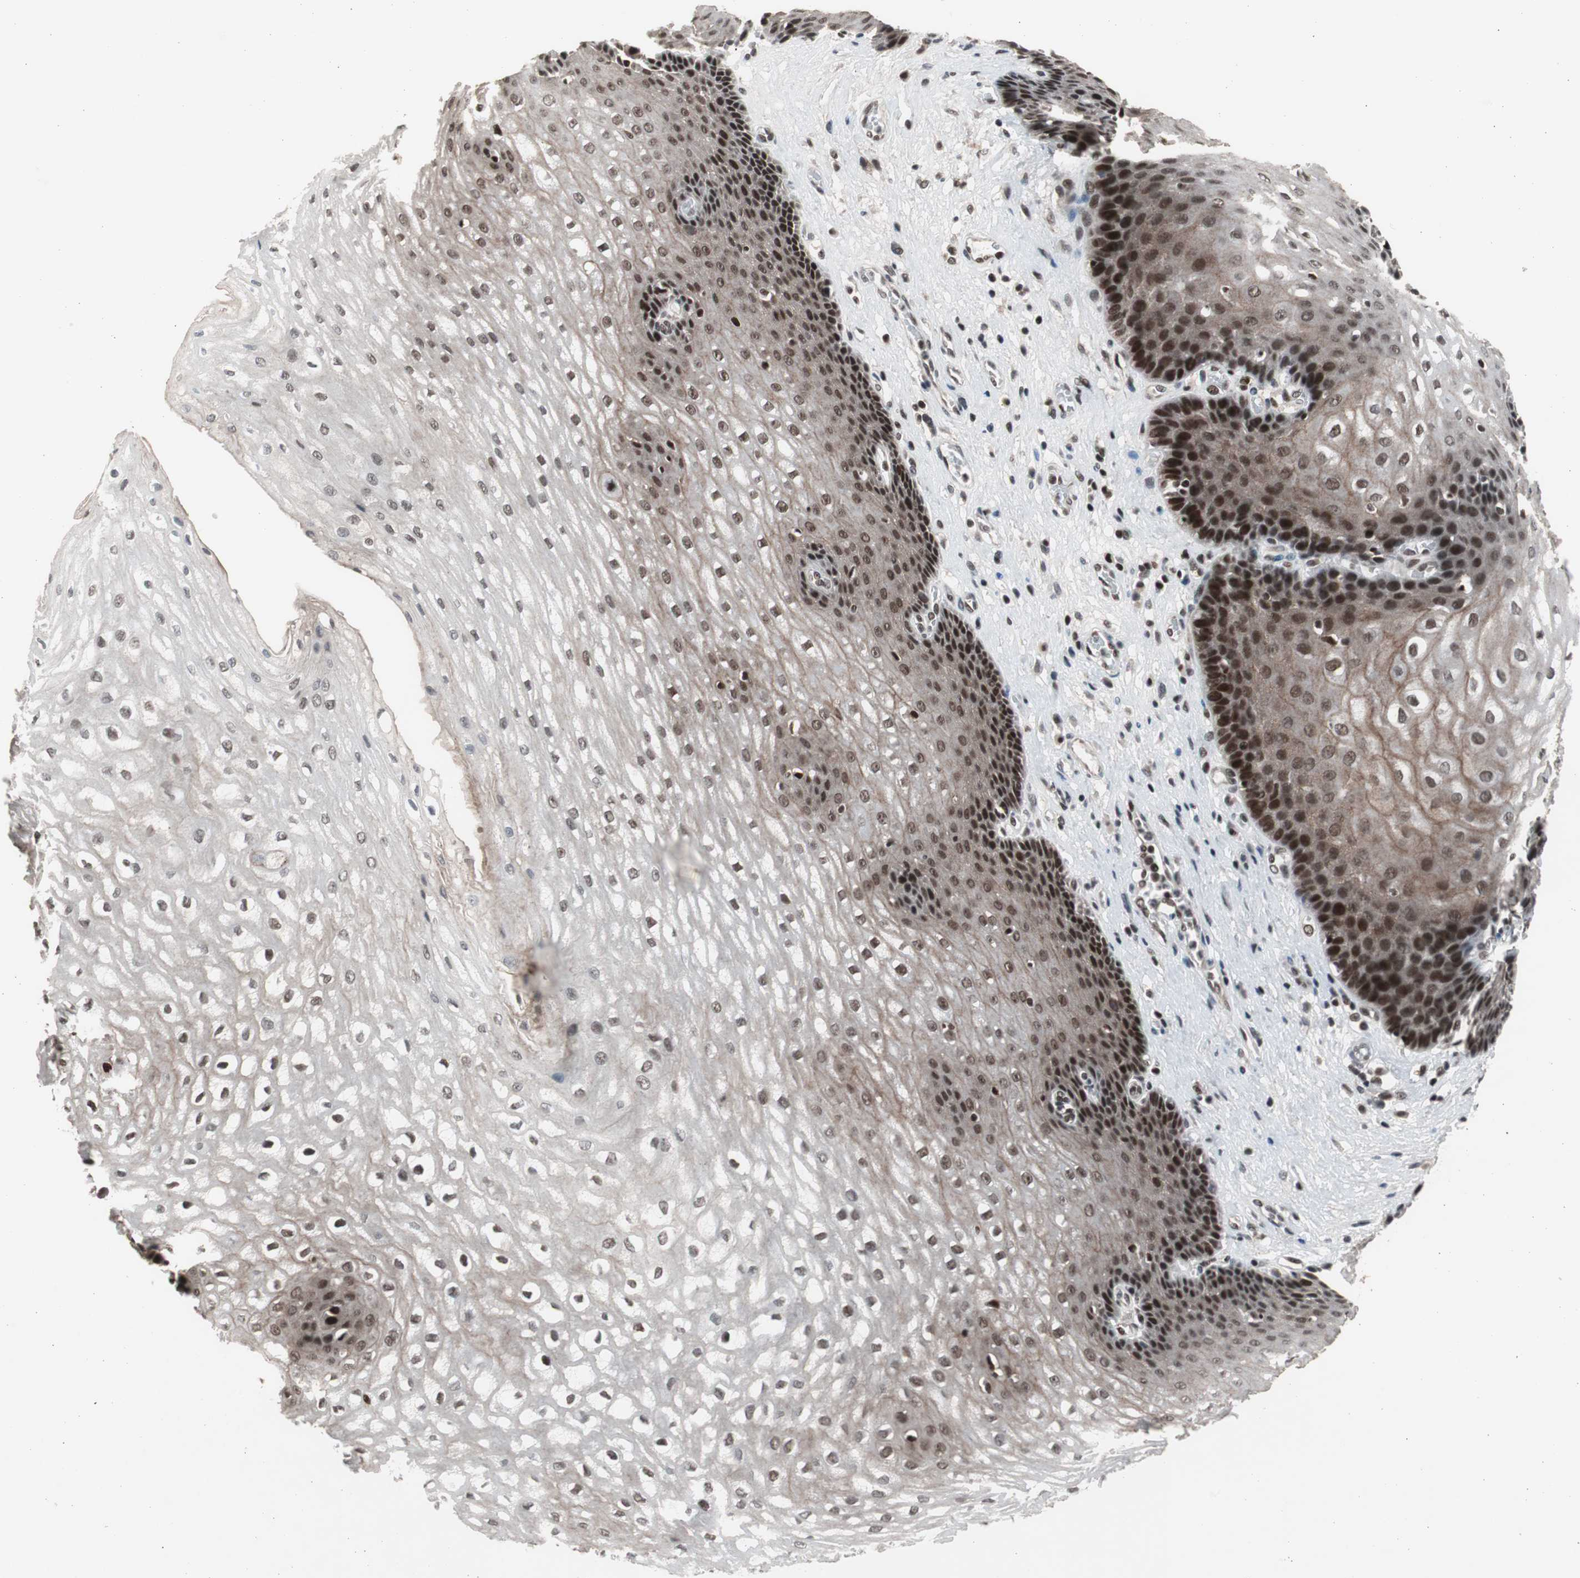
{"staining": {"intensity": "strong", "quantity": "25%-75%", "location": "cytoplasmic/membranous"}, "tissue": "esophagus", "cell_type": "Squamous epithelial cells", "image_type": "normal", "snomed": [{"axis": "morphology", "description": "Normal tissue, NOS"}, {"axis": "topography", "description": "Esophagus"}], "caption": "Approximately 25%-75% of squamous epithelial cells in benign esophagus reveal strong cytoplasmic/membranous protein positivity as visualized by brown immunohistochemical staining.", "gene": "RPA1", "patient": {"sex": "male", "age": 48}}